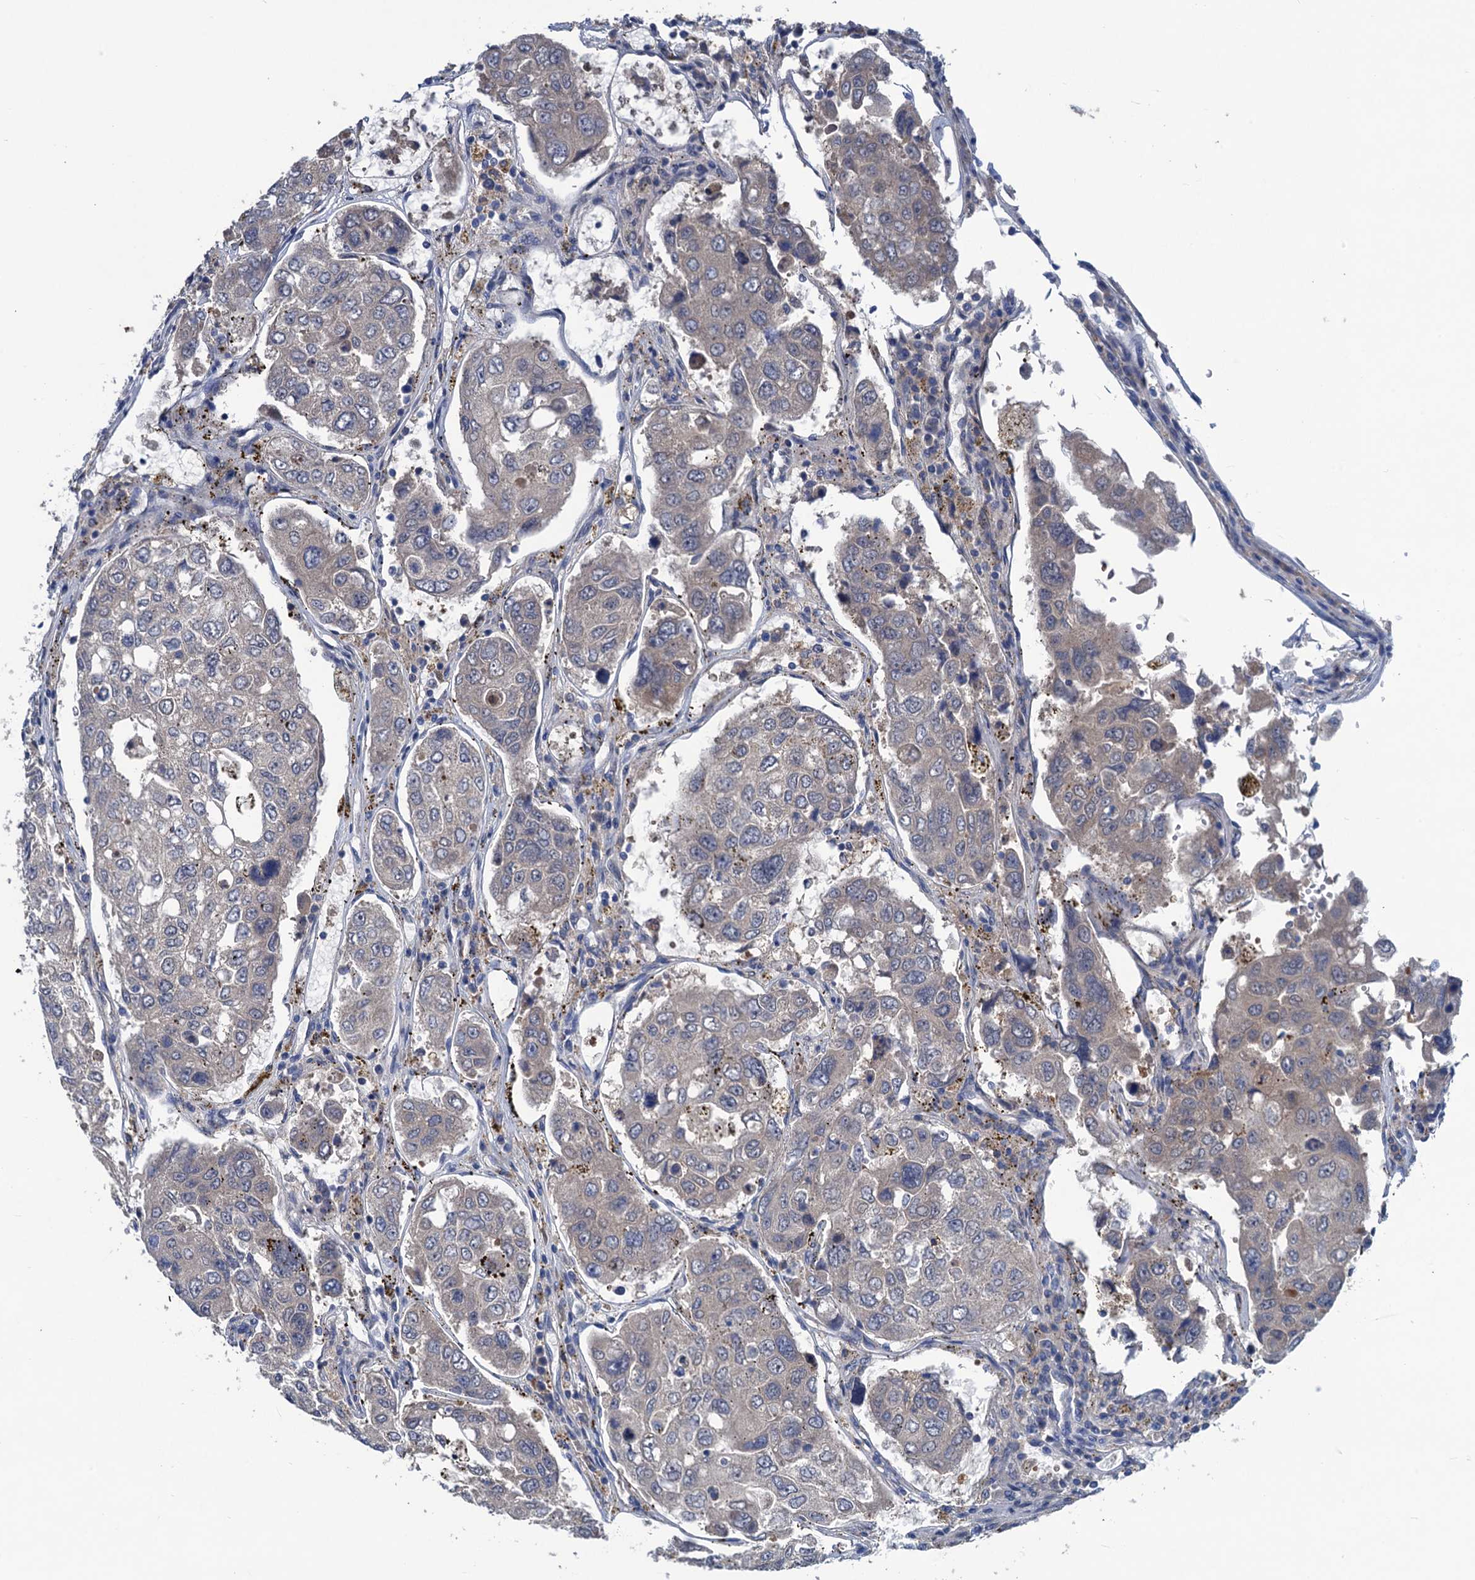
{"staining": {"intensity": "negative", "quantity": "none", "location": "none"}, "tissue": "urothelial cancer", "cell_type": "Tumor cells", "image_type": "cancer", "snomed": [{"axis": "morphology", "description": "Urothelial carcinoma, High grade"}, {"axis": "topography", "description": "Lymph node"}, {"axis": "topography", "description": "Urinary bladder"}], "caption": "The photomicrograph demonstrates no staining of tumor cells in urothelial cancer.", "gene": "RTKN2", "patient": {"sex": "male", "age": 51}}